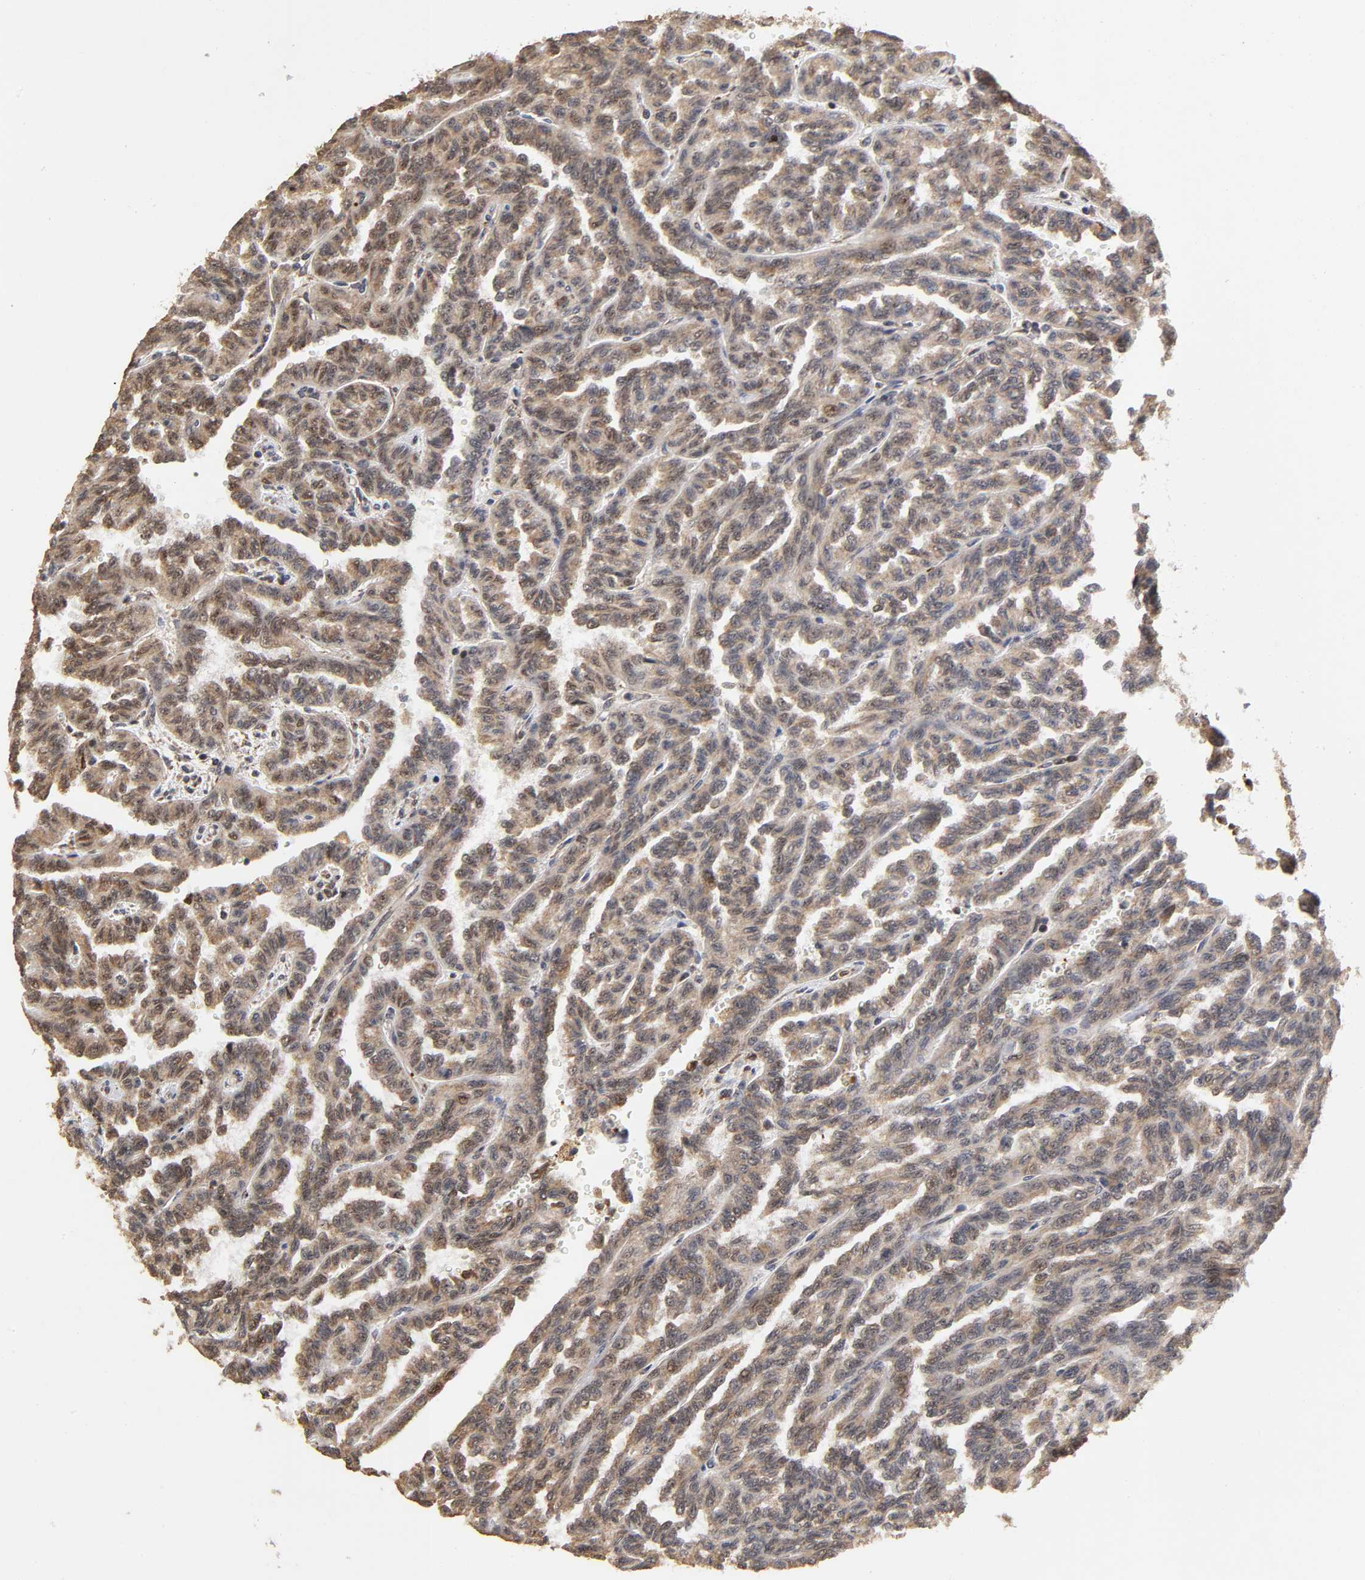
{"staining": {"intensity": "moderate", "quantity": ">75%", "location": "cytoplasmic/membranous,nuclear"}, "tissue": "renal cancer", "cell_type": "Tumor cells", "image_type": "cancer", "snomed": [{"axis": "morphology", "description": "Inflammation, NOS"}, {"axis": "morphology", "description": "Adenocarcinoma, NOS"}, {"axis": "topography", "description": "Kidney"}], "caption": "Immunohistochemical staining of adenocarcinoma (renal) displays medium levels of moderate cytoplasmic/membranous and nuclear protein expression in about >75% of tumor cells. The protein of interest is stained brown, and the nuclei are stained in blue (DAB (3,3'-diaminobenzidine) IHC with brightfield microscopy, high magnification).", "gene": "RNF122", "patient": {"sex": "male", "age": 68}}